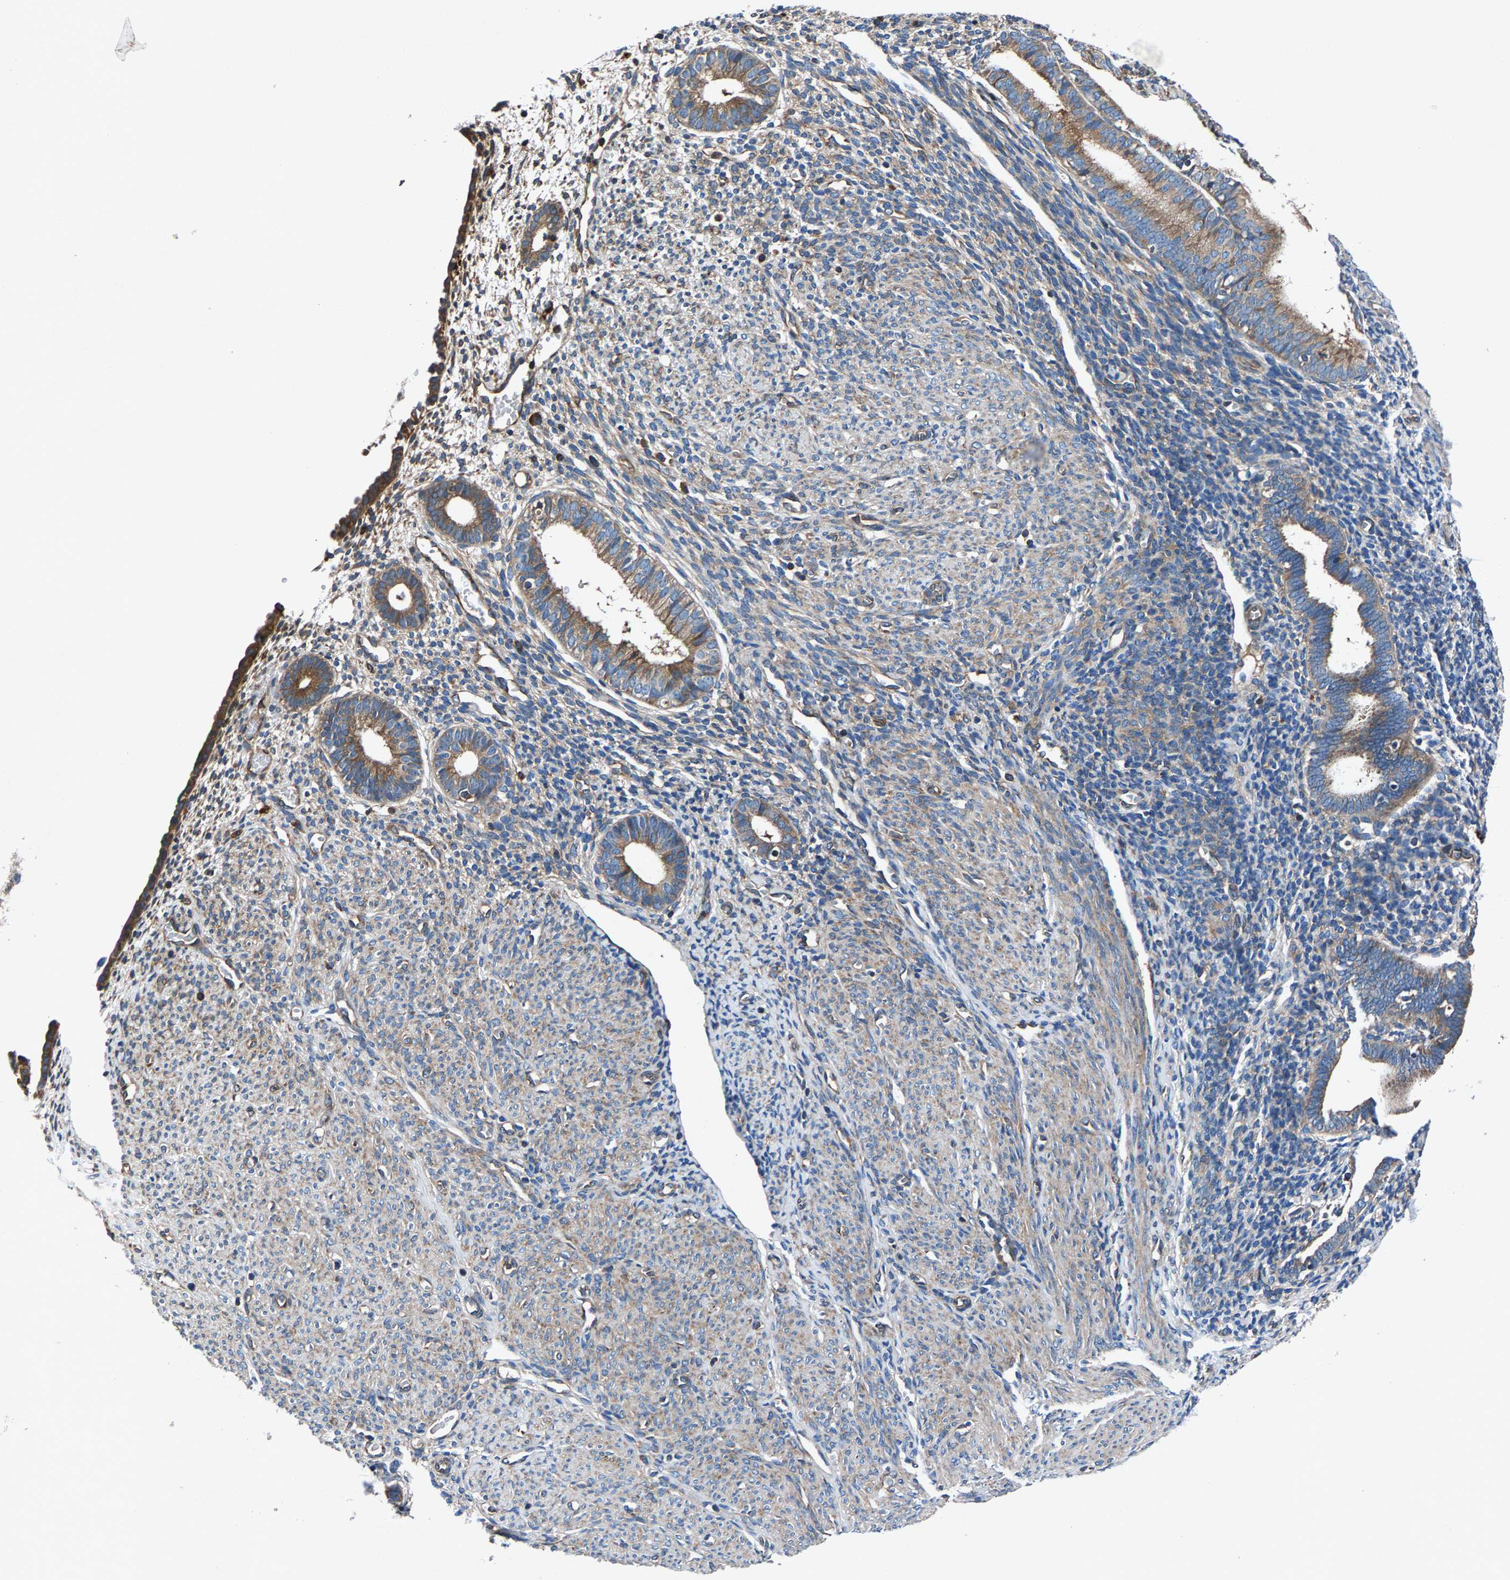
{"staining": {"intensity": "weak", "quantity": "<25%", "location": "cytoplasmic/membranous"}, "tissue": "endometrium", "cell_type": "Cells in endometrial stroma", "image_type": "normal", "snomed": [{"axis": "morphology", "description": "Normal tissue, NOS"}, {"axis": "morphology", "description": "Adenocarcinoma, NOS"}, {"axis": "topography", "description": "Endometrium"}], "caption": "Benign endometrium was stained to show a protein in brown. There is no significant staining in cells in endometrial stroma. Nuclei are stained in blue.", "gene": "LPCAT1", "patient": {"sex": "female", "age": 57}}